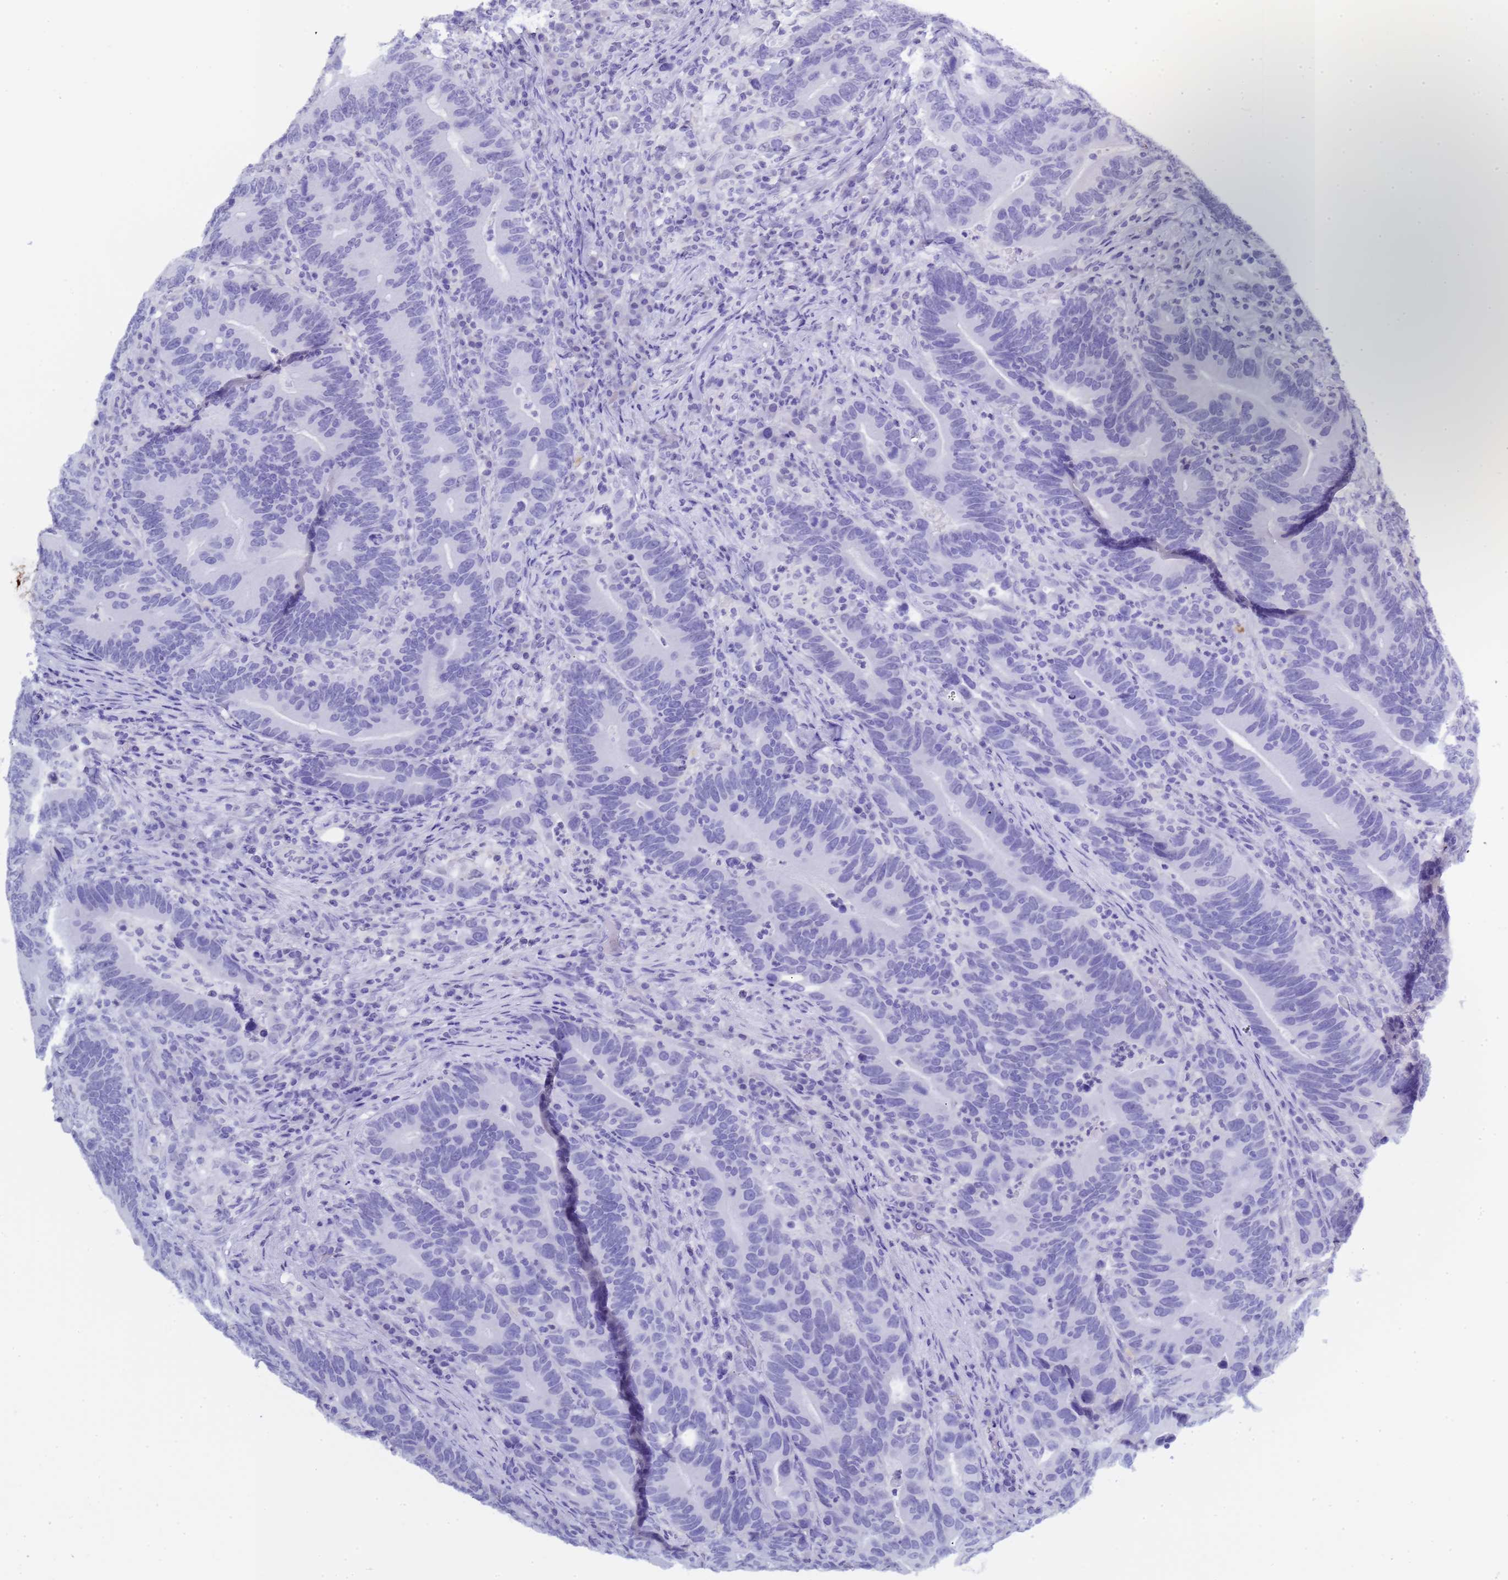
{"staining": {"intensity": "negative", "quantity": "none", "location": "none"}, "tissue": "colorectal cancer", "cell_type": "Tumor cells", "image_type": "cancer", "snomed": [{"axis": "morphology", "description": "Adenocarcinoma, NOS"}, {"axis": "topography", "description": "Colon"}], "caption": "Micrograph shows no protein positivity in tumor cells of adenocarcinoma (colorectal) tissue. (DAB (3,3'-diaminobenzidine) IHC with hematoxylin counter stain).", "gene": "CTRC", "patient": {"sex": "female", "age": 66}}